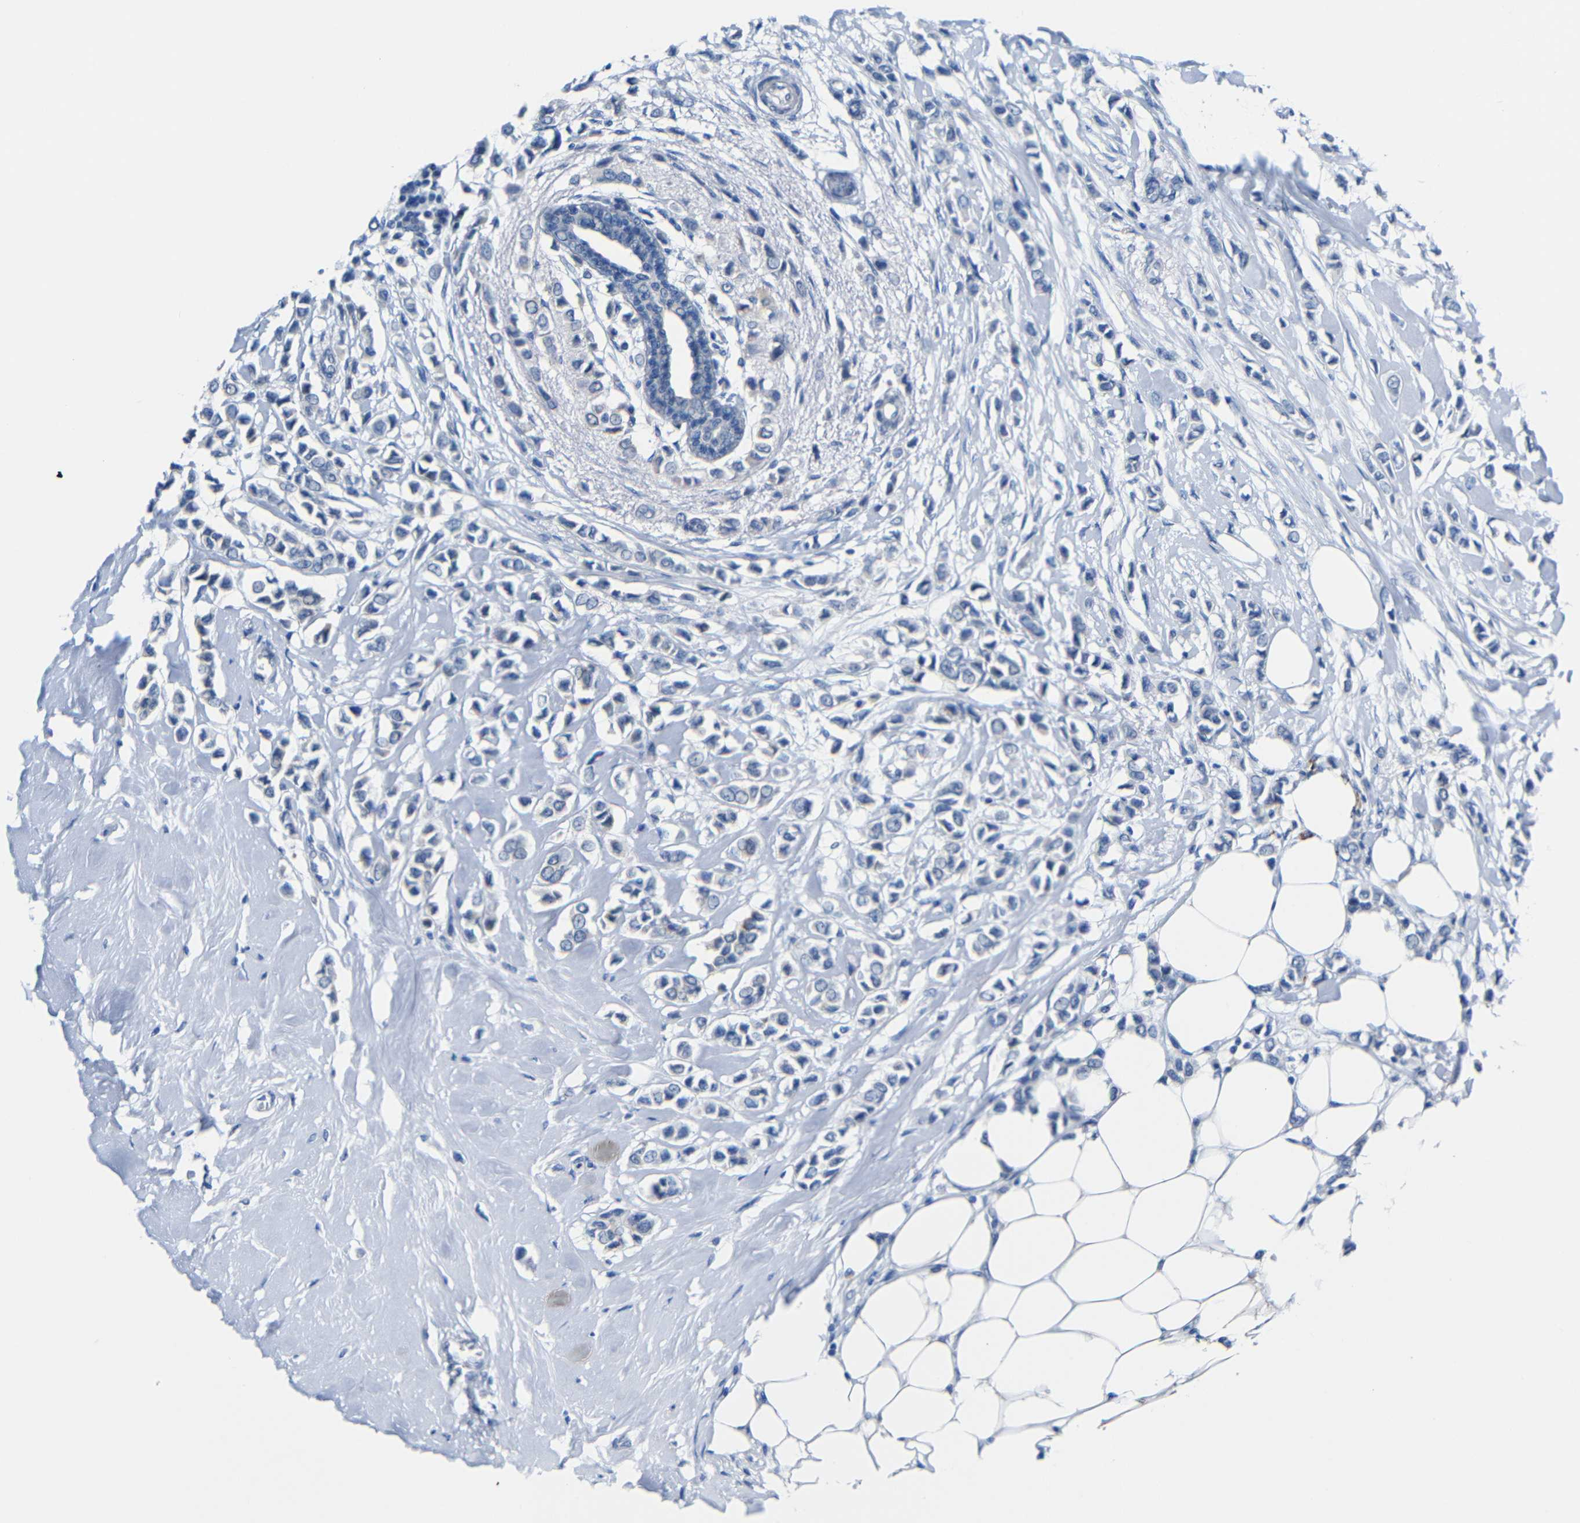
{"staining": {"intensity": "negative", "quantity": "none", "location": "none"}, "tissue": "breast cancer", "cell_type": "Tumor cells", "image_type": "cancer", "snomed": [{"axis": "morphology", "description": "Lobular carcinoma"}, {"axis": "topography", "description": "Breast"}], "caption": "Immunohistochemical staining of lobular carcinoma (breast) shows no significant positivity in tumor cells.", "gene": "C15orf48", "patient": {"sex": "female", "age": 51}}